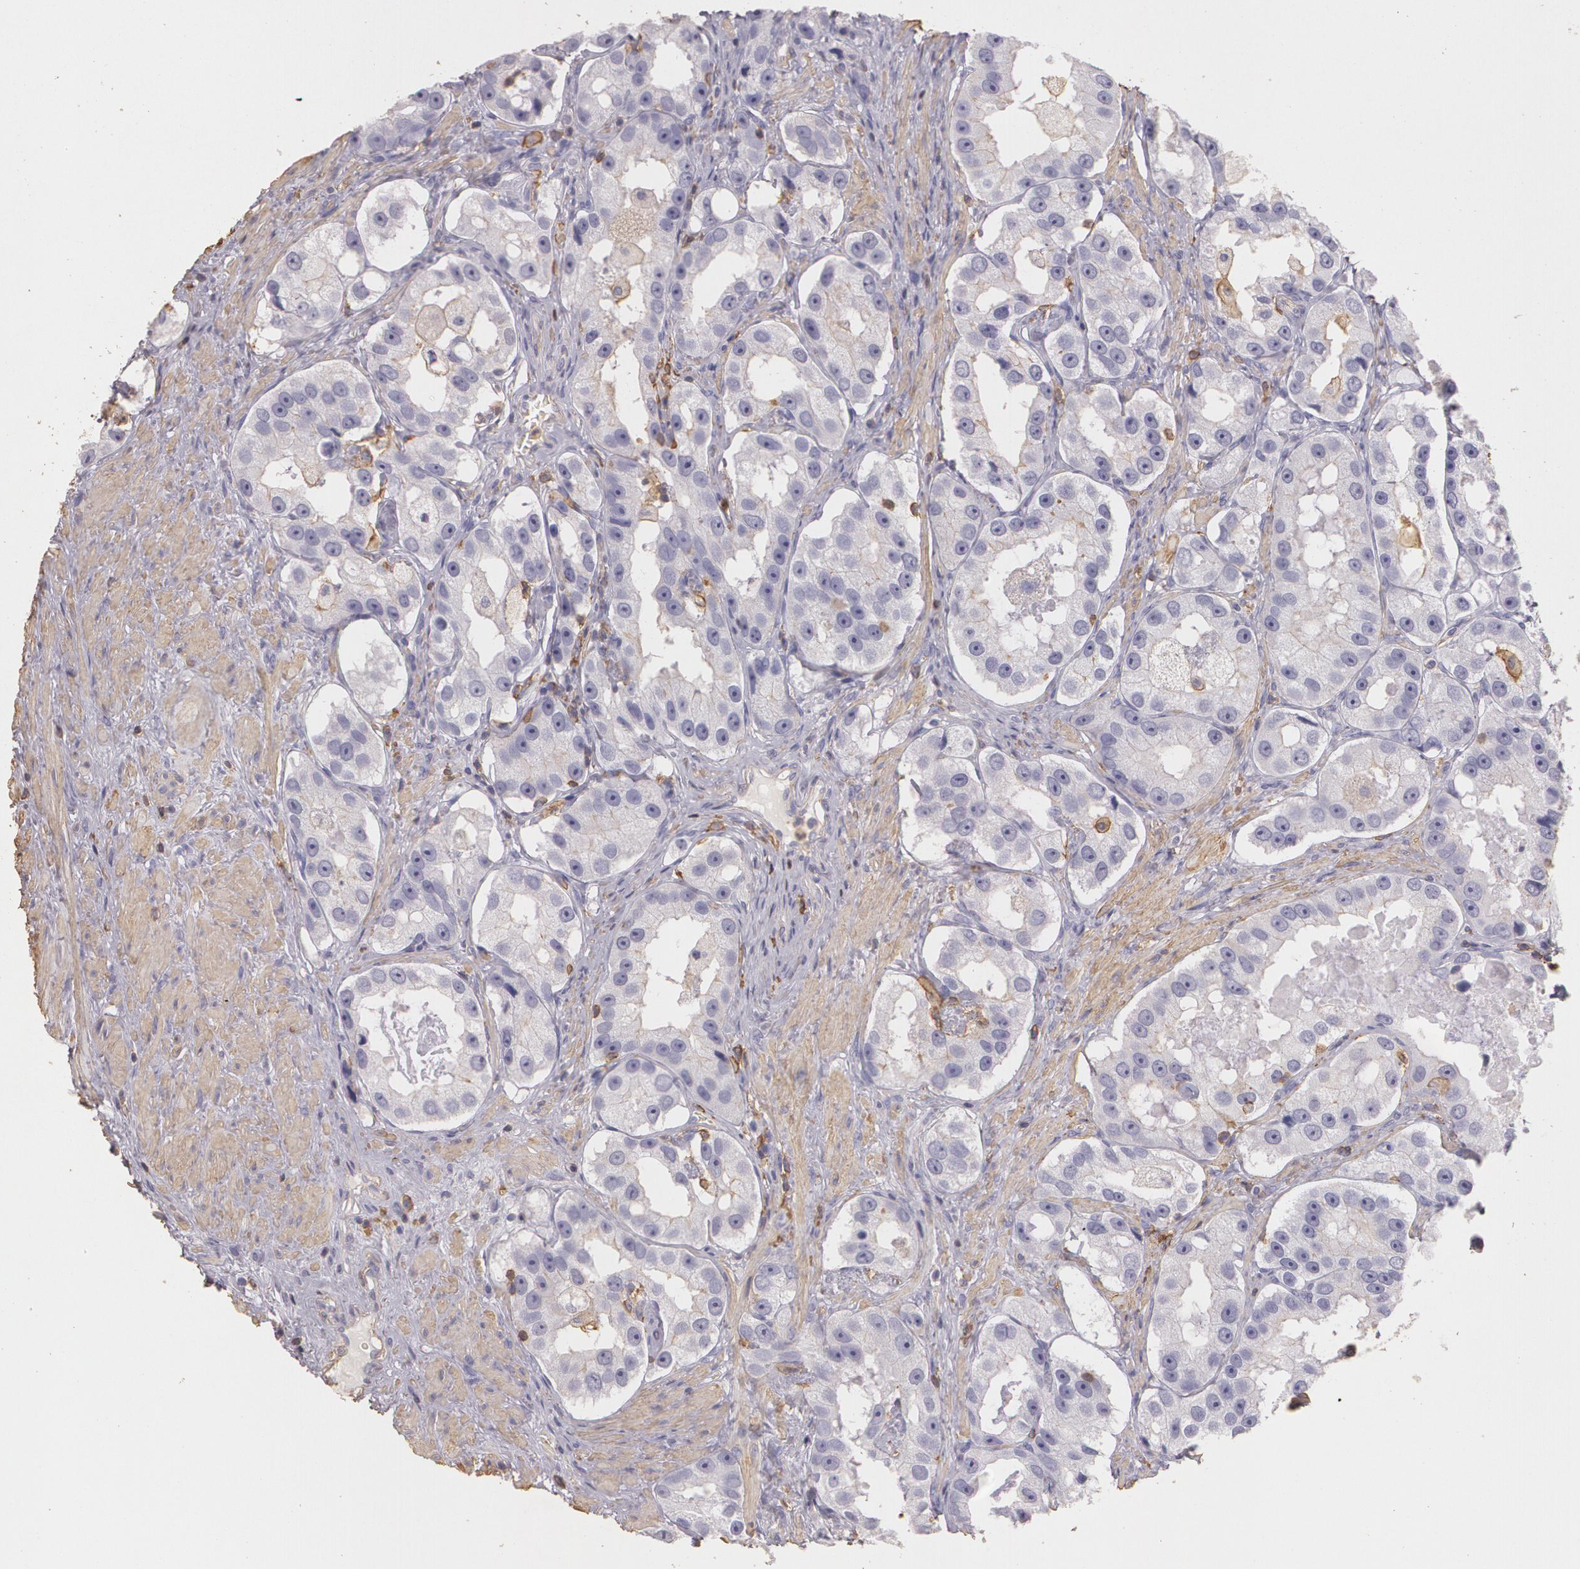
{"staining": {"intensity": "negative", "quantity": "none", "location": "none"}, "tissue": "prostate cancer", "cell_type": "Tumor cells", "image_type": "cancer", "snomed": [{"axis": "morphology", "description": "Adenocarcinoma, High grade"}, {"axis": "topography", "description": "Prostate"}], "caption": "Immunohistochemical staining of high-grade adenocarcinoma (prostate) shows no significant expression in tumor cells. The staining is performed using DAB brown chromogen with nuclei counter-stained in using hematoxylin.", "gene": "TGFBR1", "patient": {"sex": "male", "age": 63}}